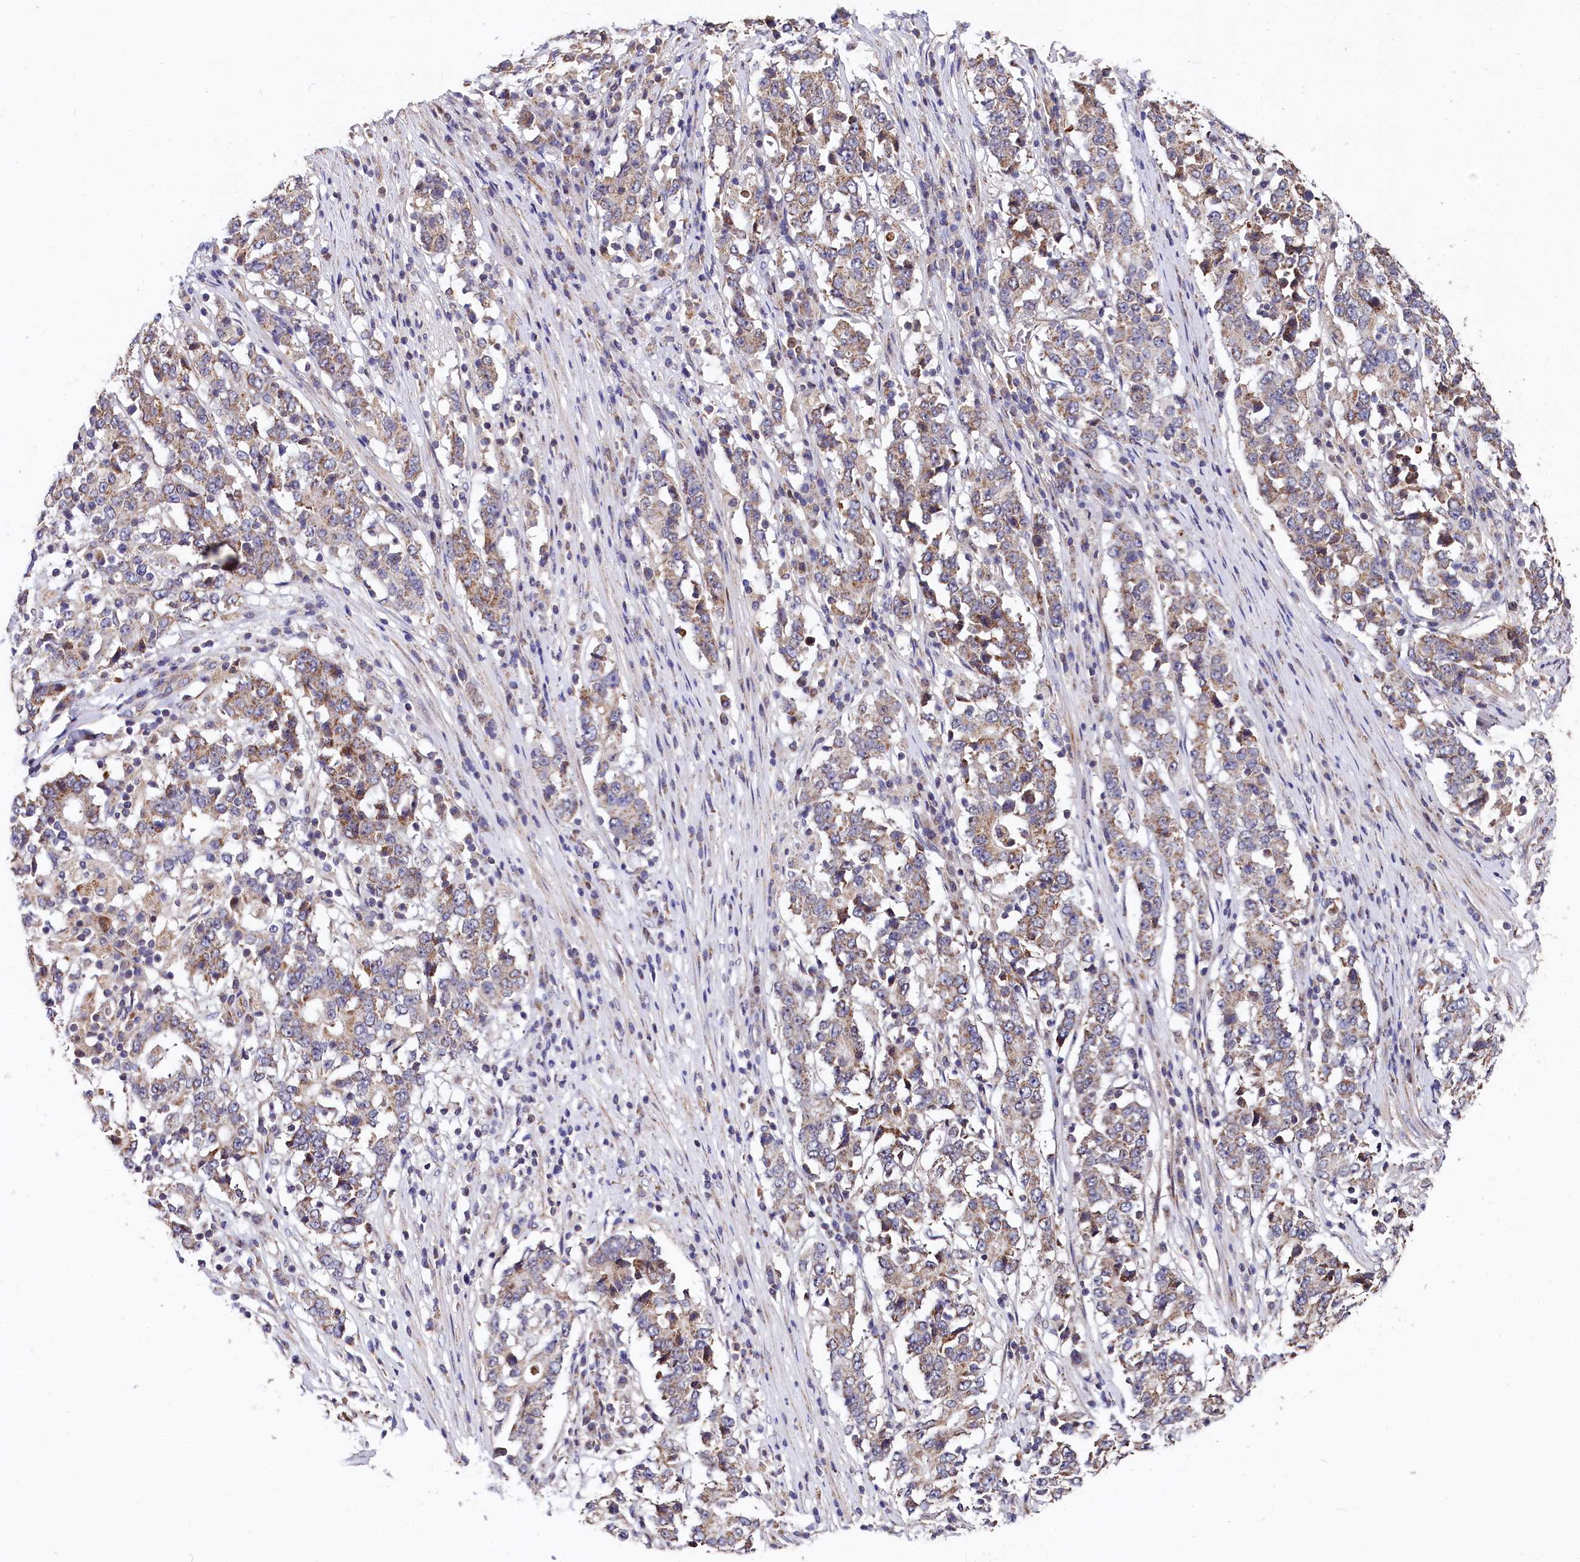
{"staining": {"intensity": "weak", "quantity": "25%-75%", "location": "cytoplasmic/membranous"}, "tissue": "stomach cancer", "cell_type": "Tumor cells", "image_type": "cancer", "snomed": [{"axis": "morphology", "description": "Adenocarcinoma, NOS"}, {"axis": "topography", "description": "Stomach"}], "caption": "Human adenocarcinoma (stomach) stained with a protein marker displays weak staining in tumor cells.", "gene": "SPRYD3", "patient": {"sex": "male", "age": 59}}